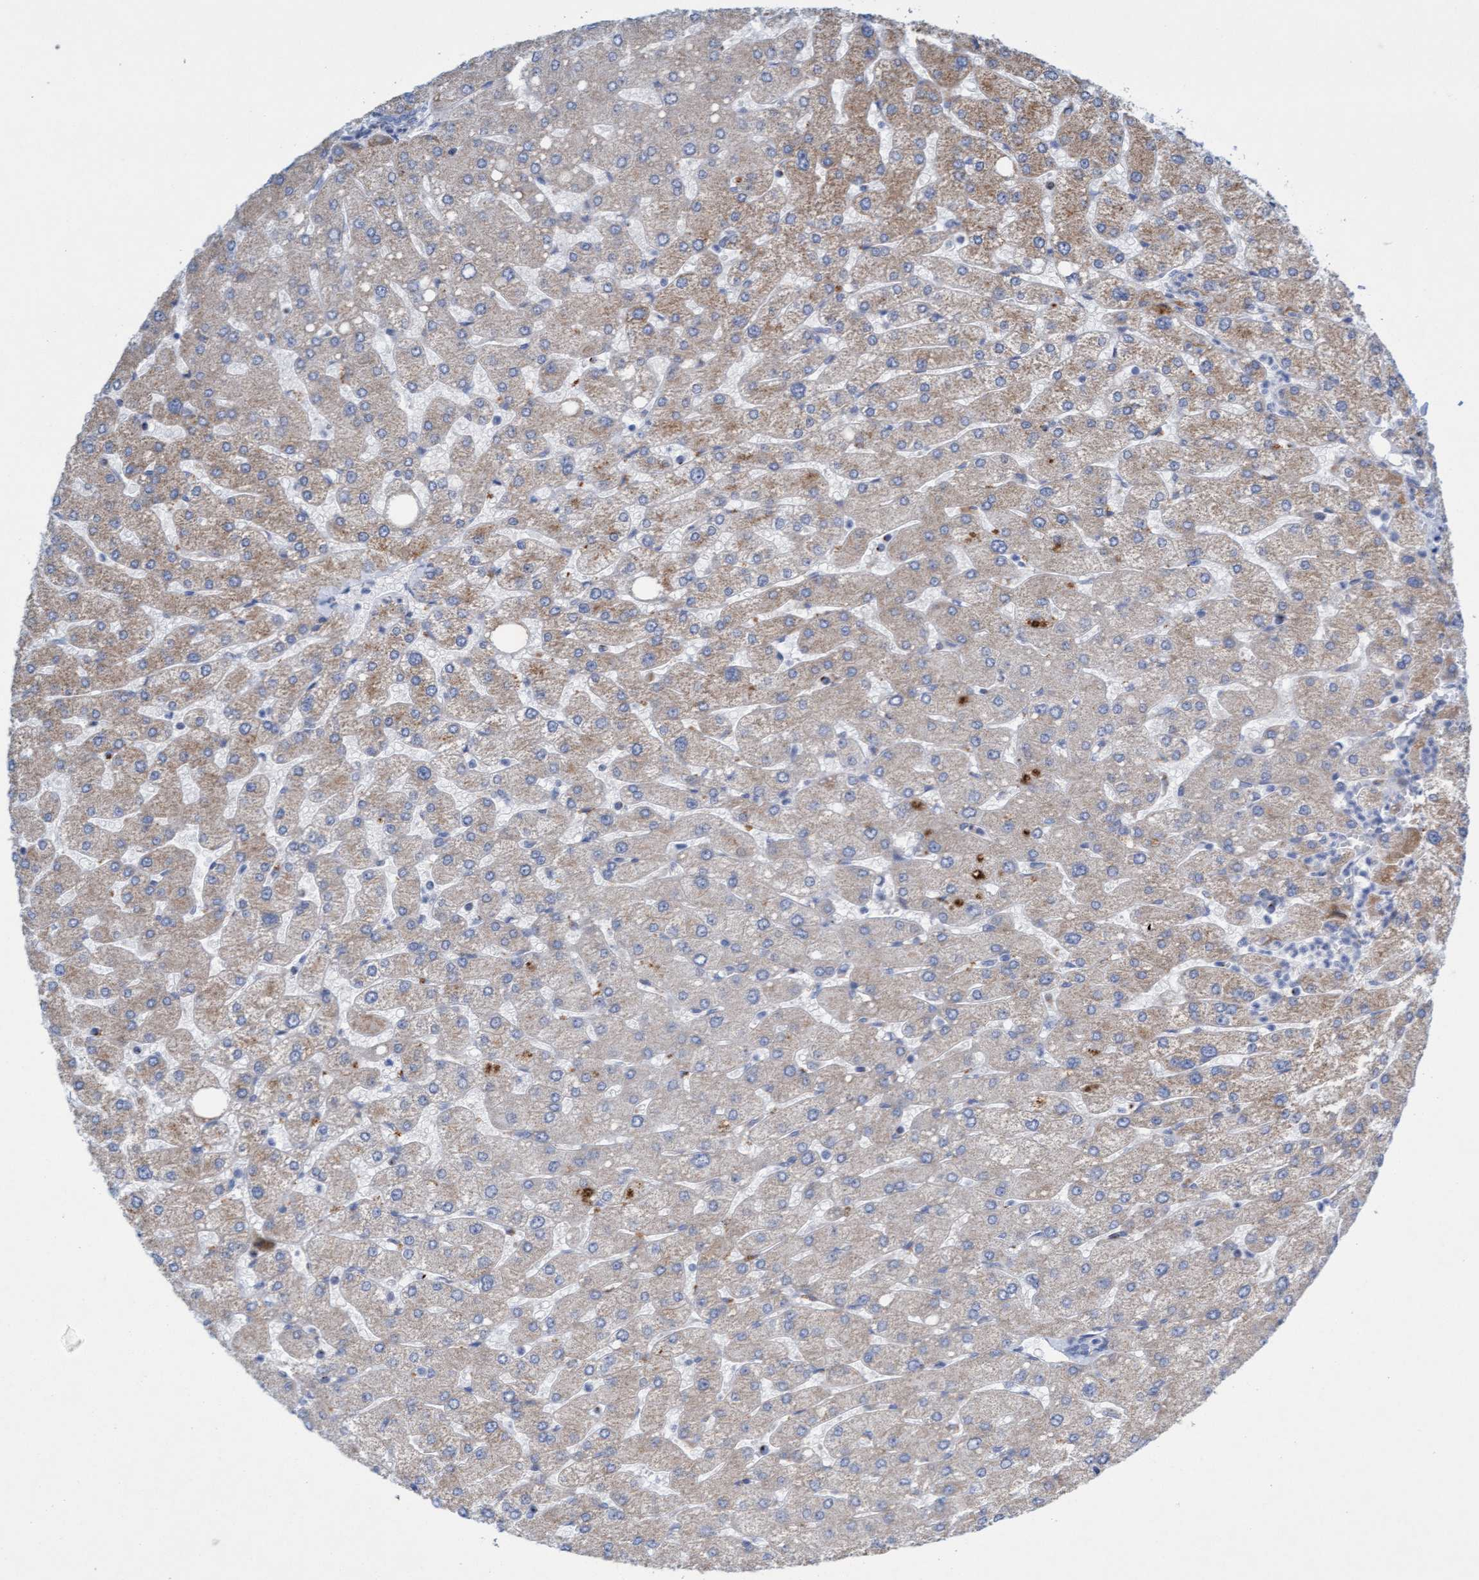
{"staining": {"intensity": "weak", "quantity": "<25%", "location": "cytoplasmic/membranous"}, "tissue": "liver", "cell_type": "Cholangiocytes", "image_type": "normal", "snomed": [{"axis": "morphology", "description": "Normal tissue, NOS"}, {"axis": "topography", "description": "Liver"}], "caption": "Unremarkable liver was stained to show a protein in brown. There is no significant staining in cholangiocytes. (Stains: DAB (3,3'-diaminobenzidine) immunohistochemistry (IHC) with hematoxylin counter stain, Microscopy: brightfield microscopy at high magnification).", "gene": "SGSH", "patient": {"sex": "male", "age": 55}}